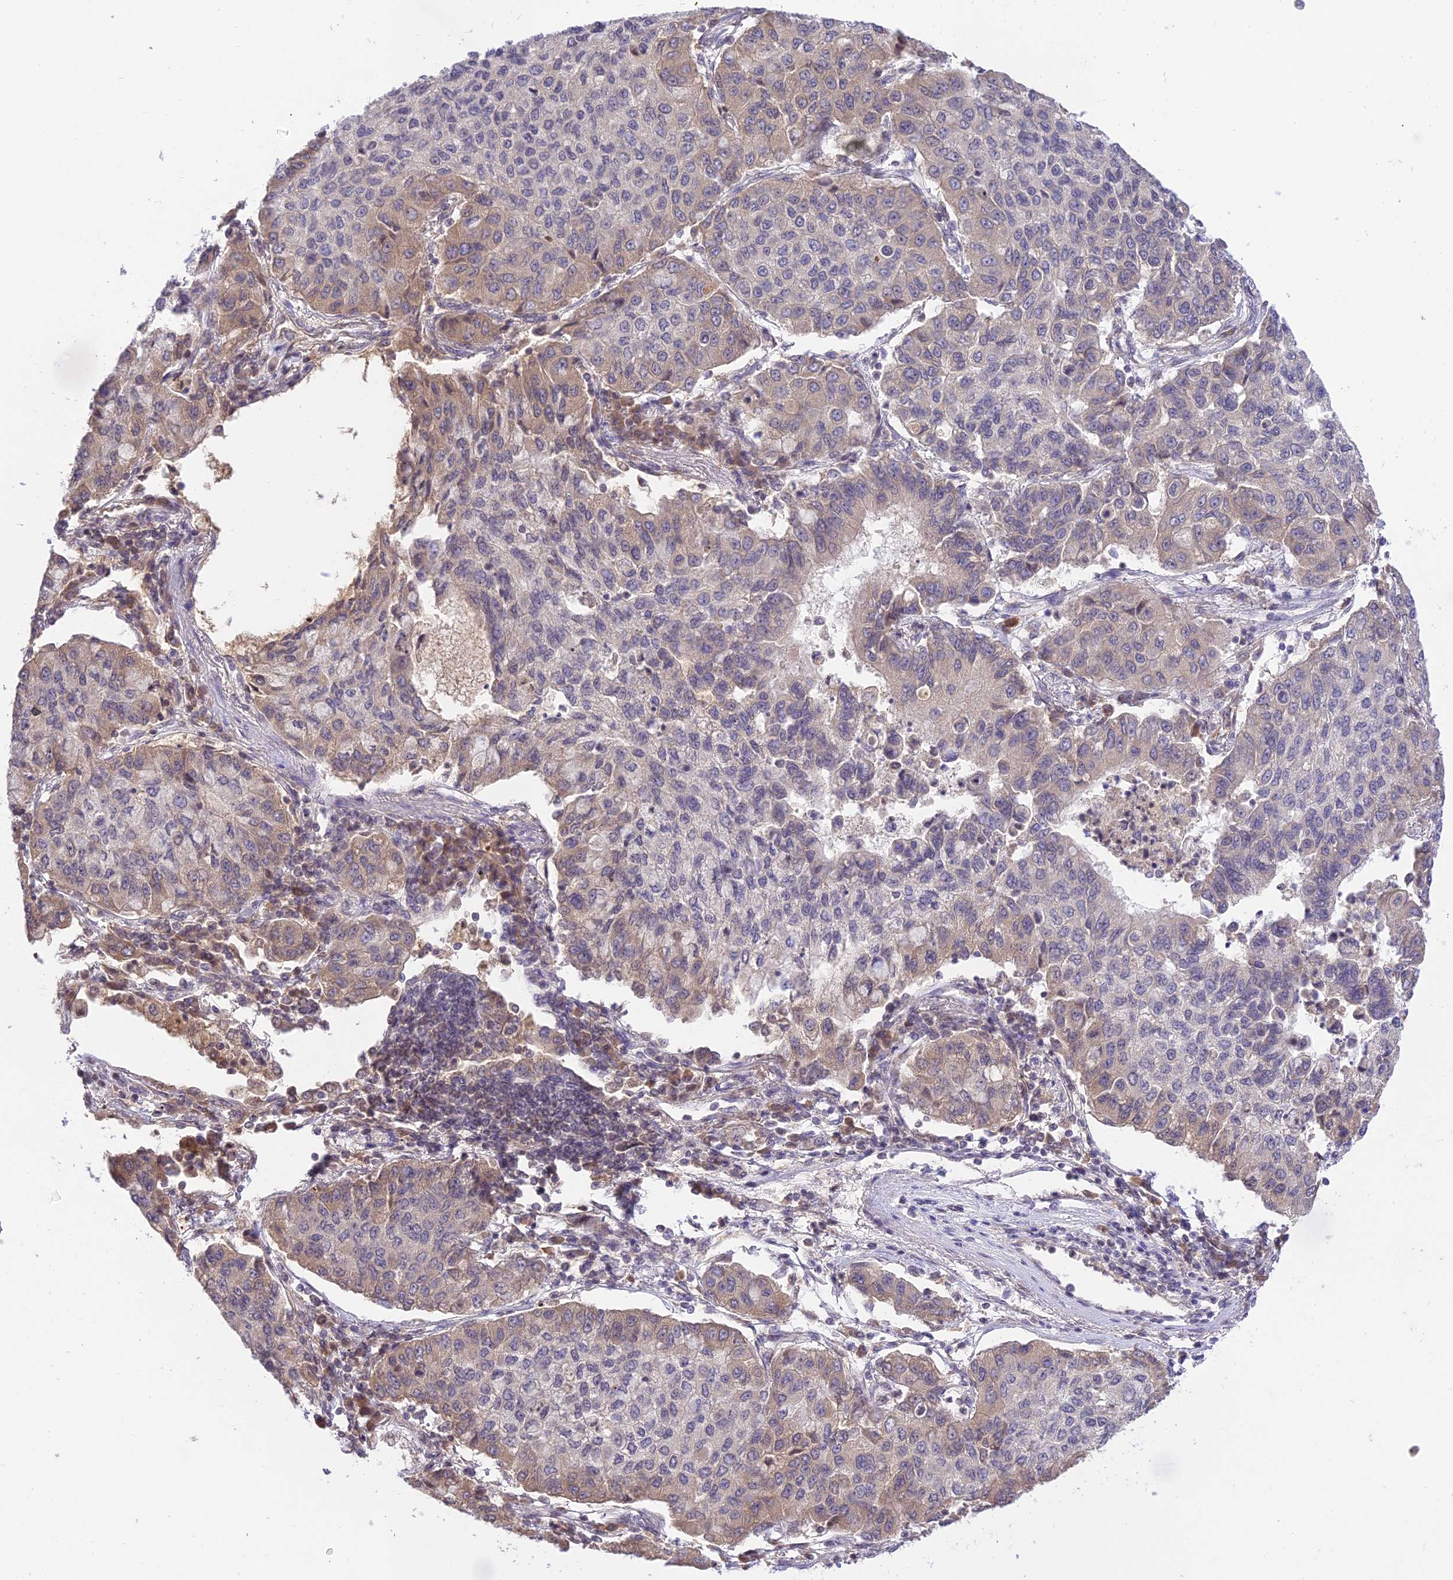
{"staining": {"intensity": "weak", "quantity": "25%-75%", "location": "cytoplasmic/membranous"}, "tissue": "lung cancer", "cell_type": "Tumor cells", "image_type": "cancer", "snomed": [{"axis": "morphology", "description": "Squamous cell carcinoma, NOS"}, {"axis": "topography", "description": "Lung"}], "caption": "Lung cancer (squamous cell carcinoma) tissue shows weak cytoplasmic/membranous expression in about 25%-75% of tumor cells, visualized by immunohistochemistry.", "gene": "TEKT1", "patient": {"sex": "male", "age": 74}}